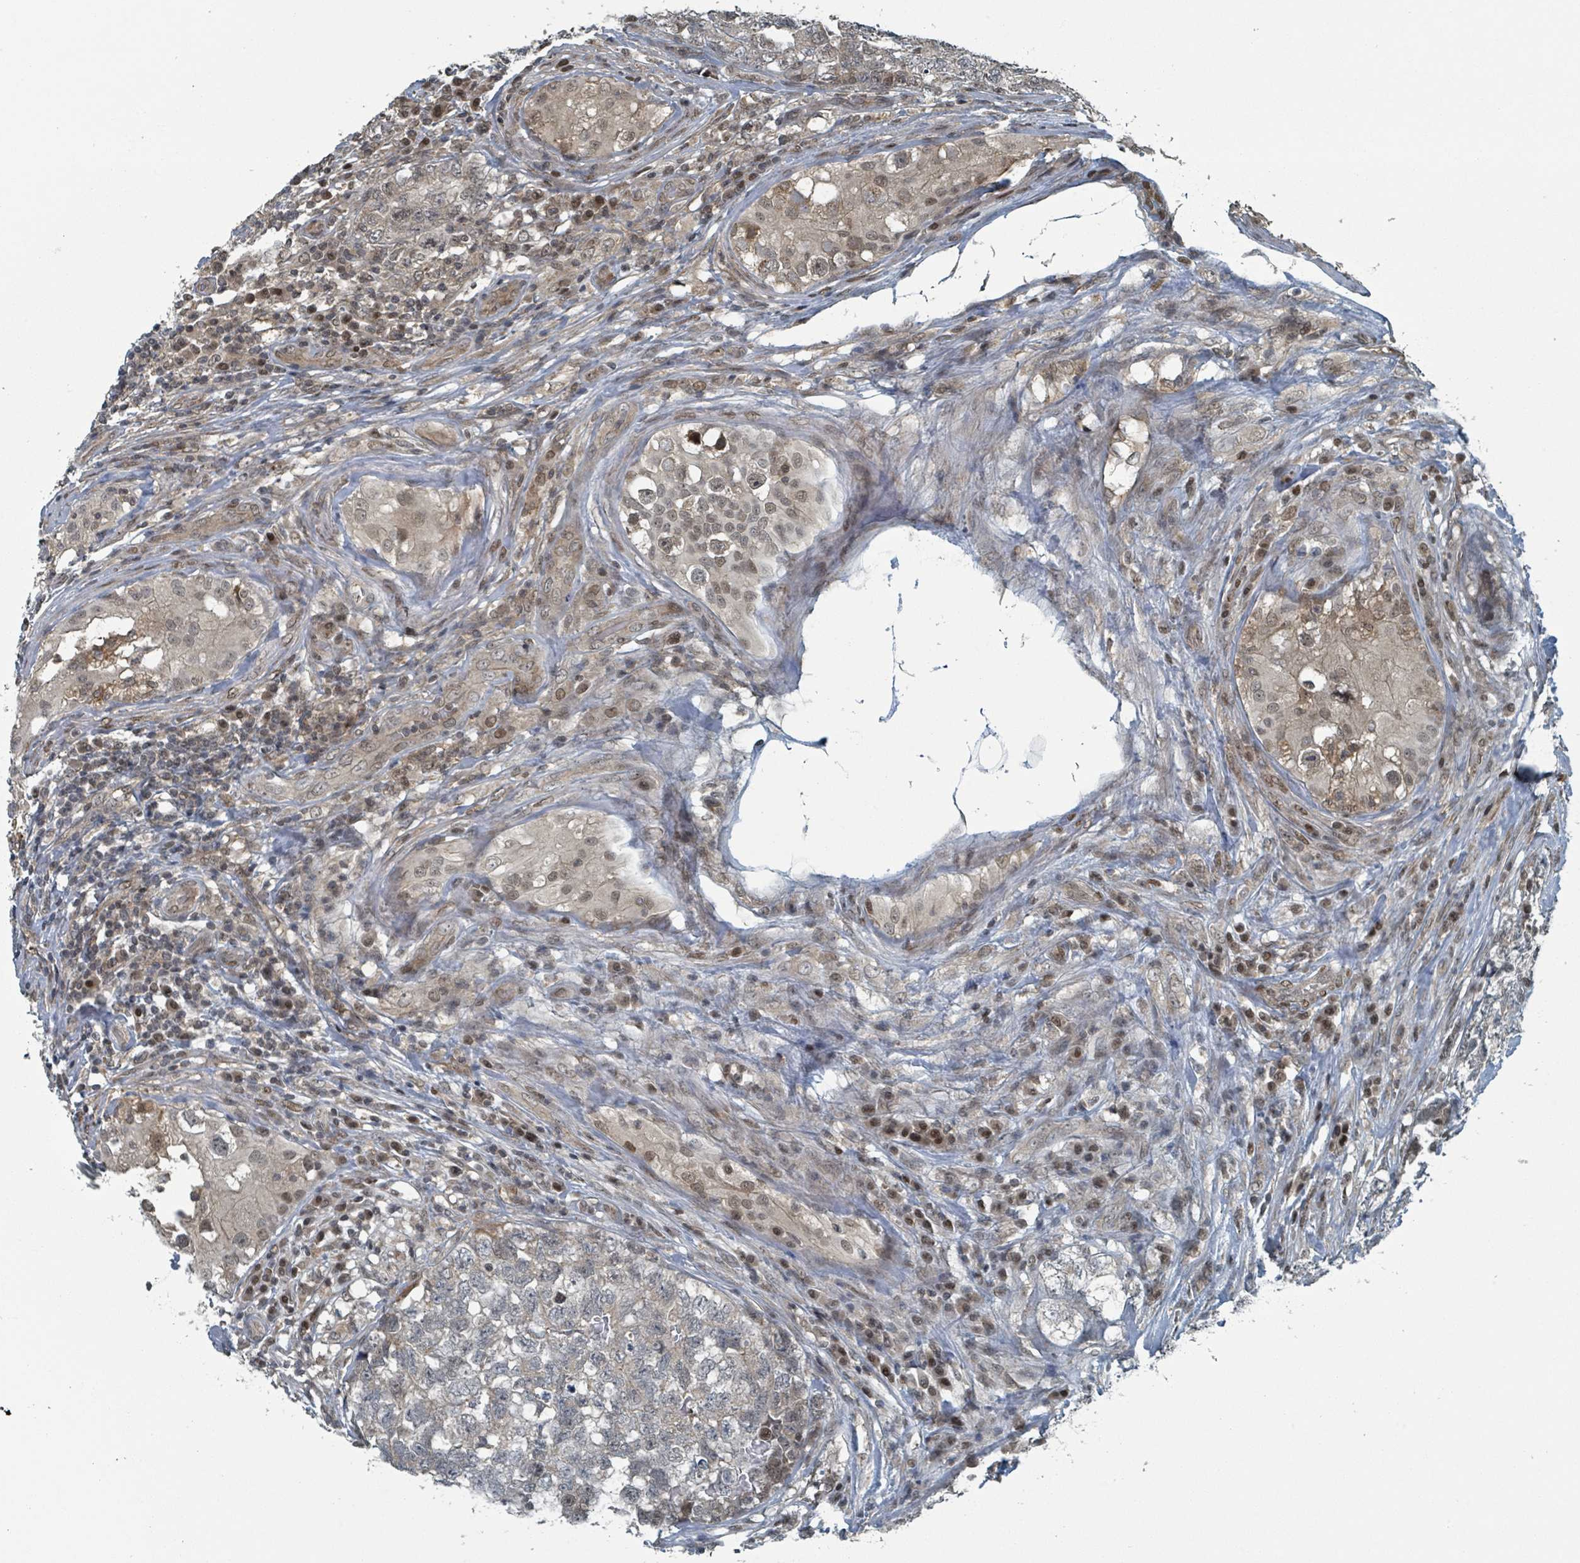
{"staining": {"intensity": "negative", "quantity": "none", "location": "none"}, "tissue": "testis cancer", "cell_type": "Tumor cells", "image_type": "cancer", "snomed": [{"axis": "morphology", "description": "Carcinoma, Embryonal, NOS"}, {"axis": "topography", "description": "Testis"}], "caption": "Photomicrograph shows no significant protein positivity in tumor cells of testis cancer. (DAB immunohistochemistry (IHC), high magnification).", "gene": "PHIP", "patient": {"sex": "male", "age": 31}}